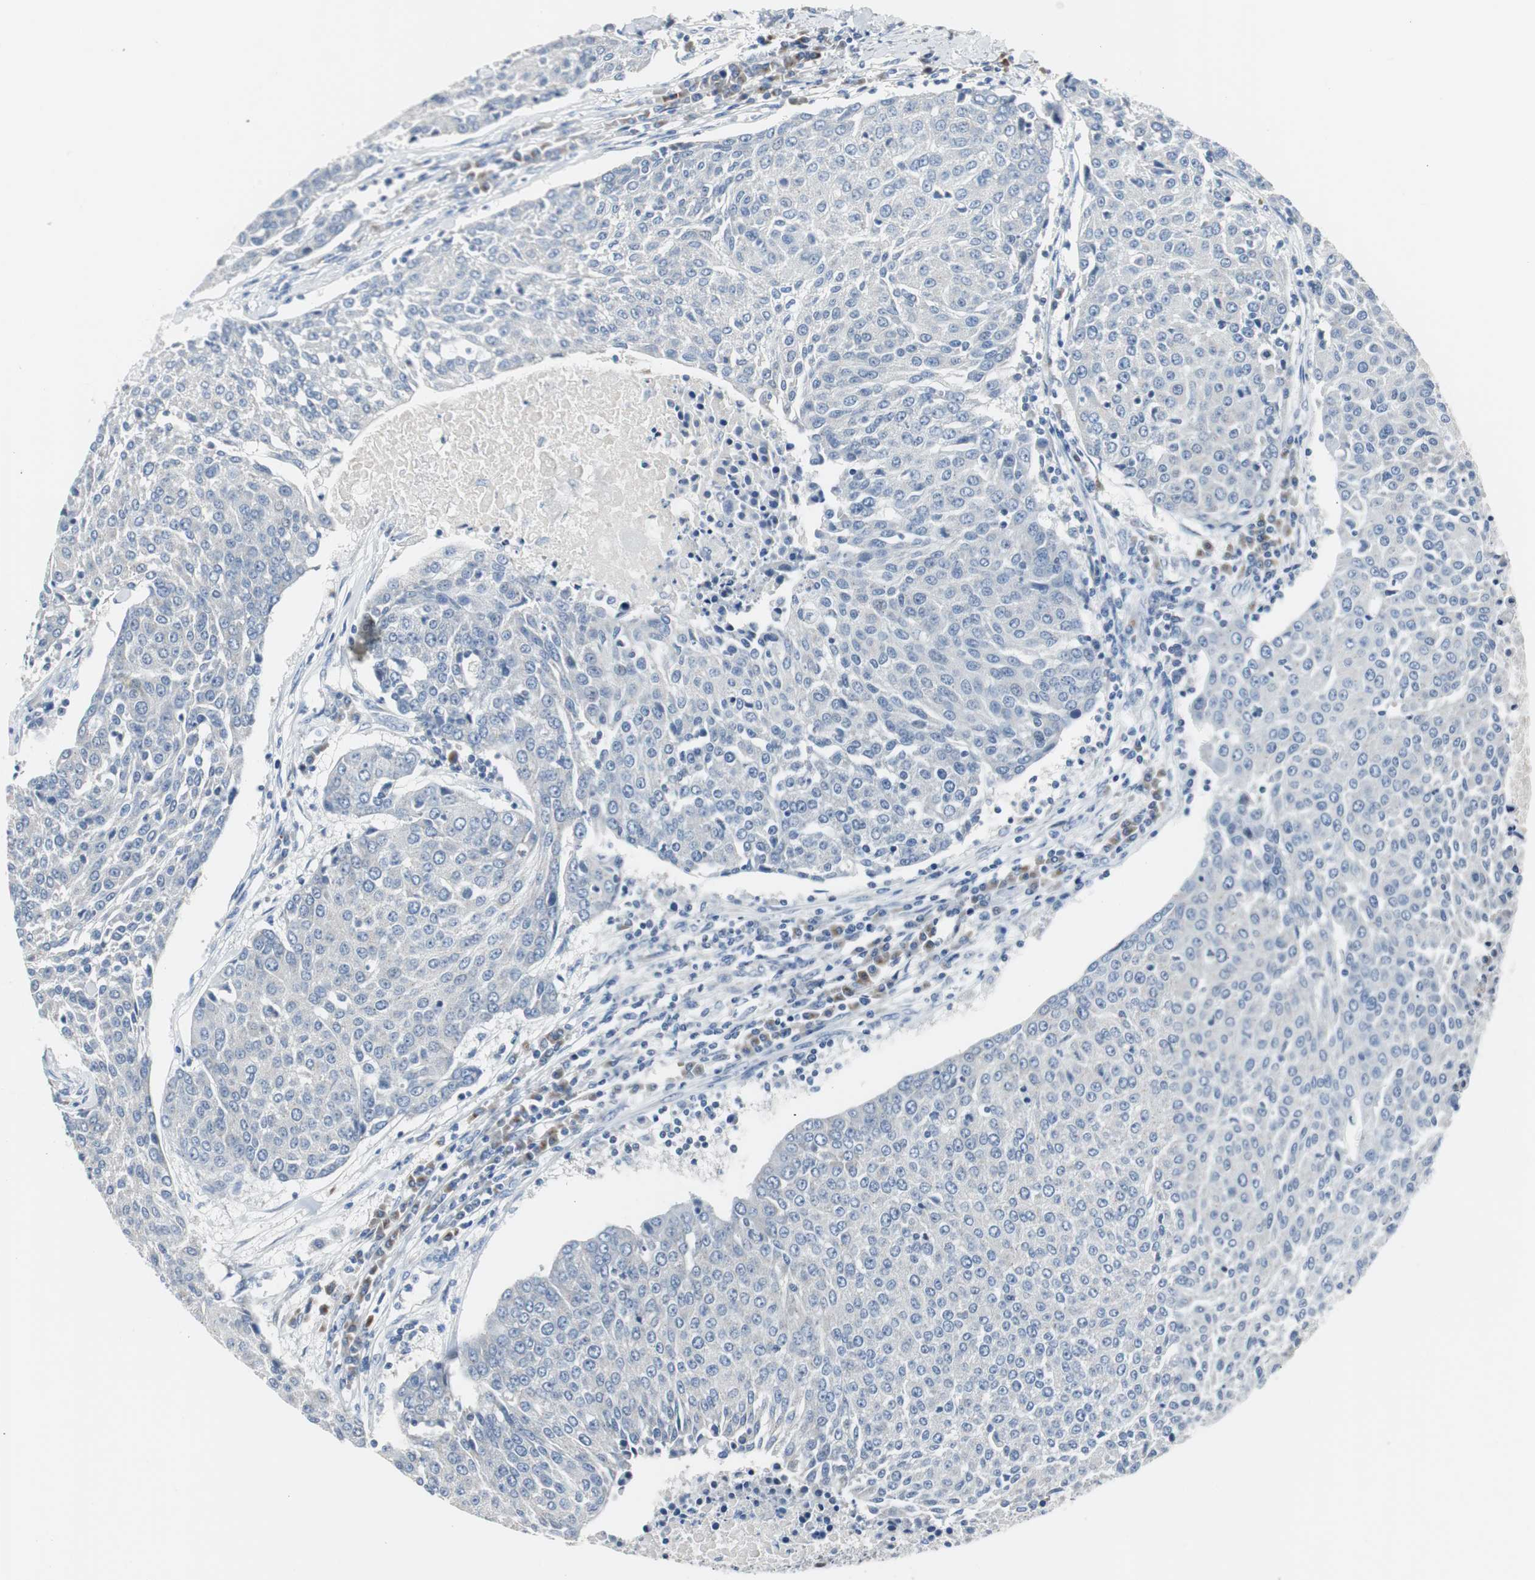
{"staining": {"intensity": "negative", "quantity": "none", "location": "none"}, "tissue": "urothelial cancer", "cell_type": "Tumor cells", "image_type": "cancer", "snomed": [{"axis": "morphology", "description": "Urothelial carcinoma, High grade"}, {"axis": "topography", "description": "Urinary bladder"}], "caption": "Urothelial cancer was stained to show a protein in brown. There is no significant staining in tumor cells.", "gene": "SOX30", "patient": {"sex": "female", "age": 85}}